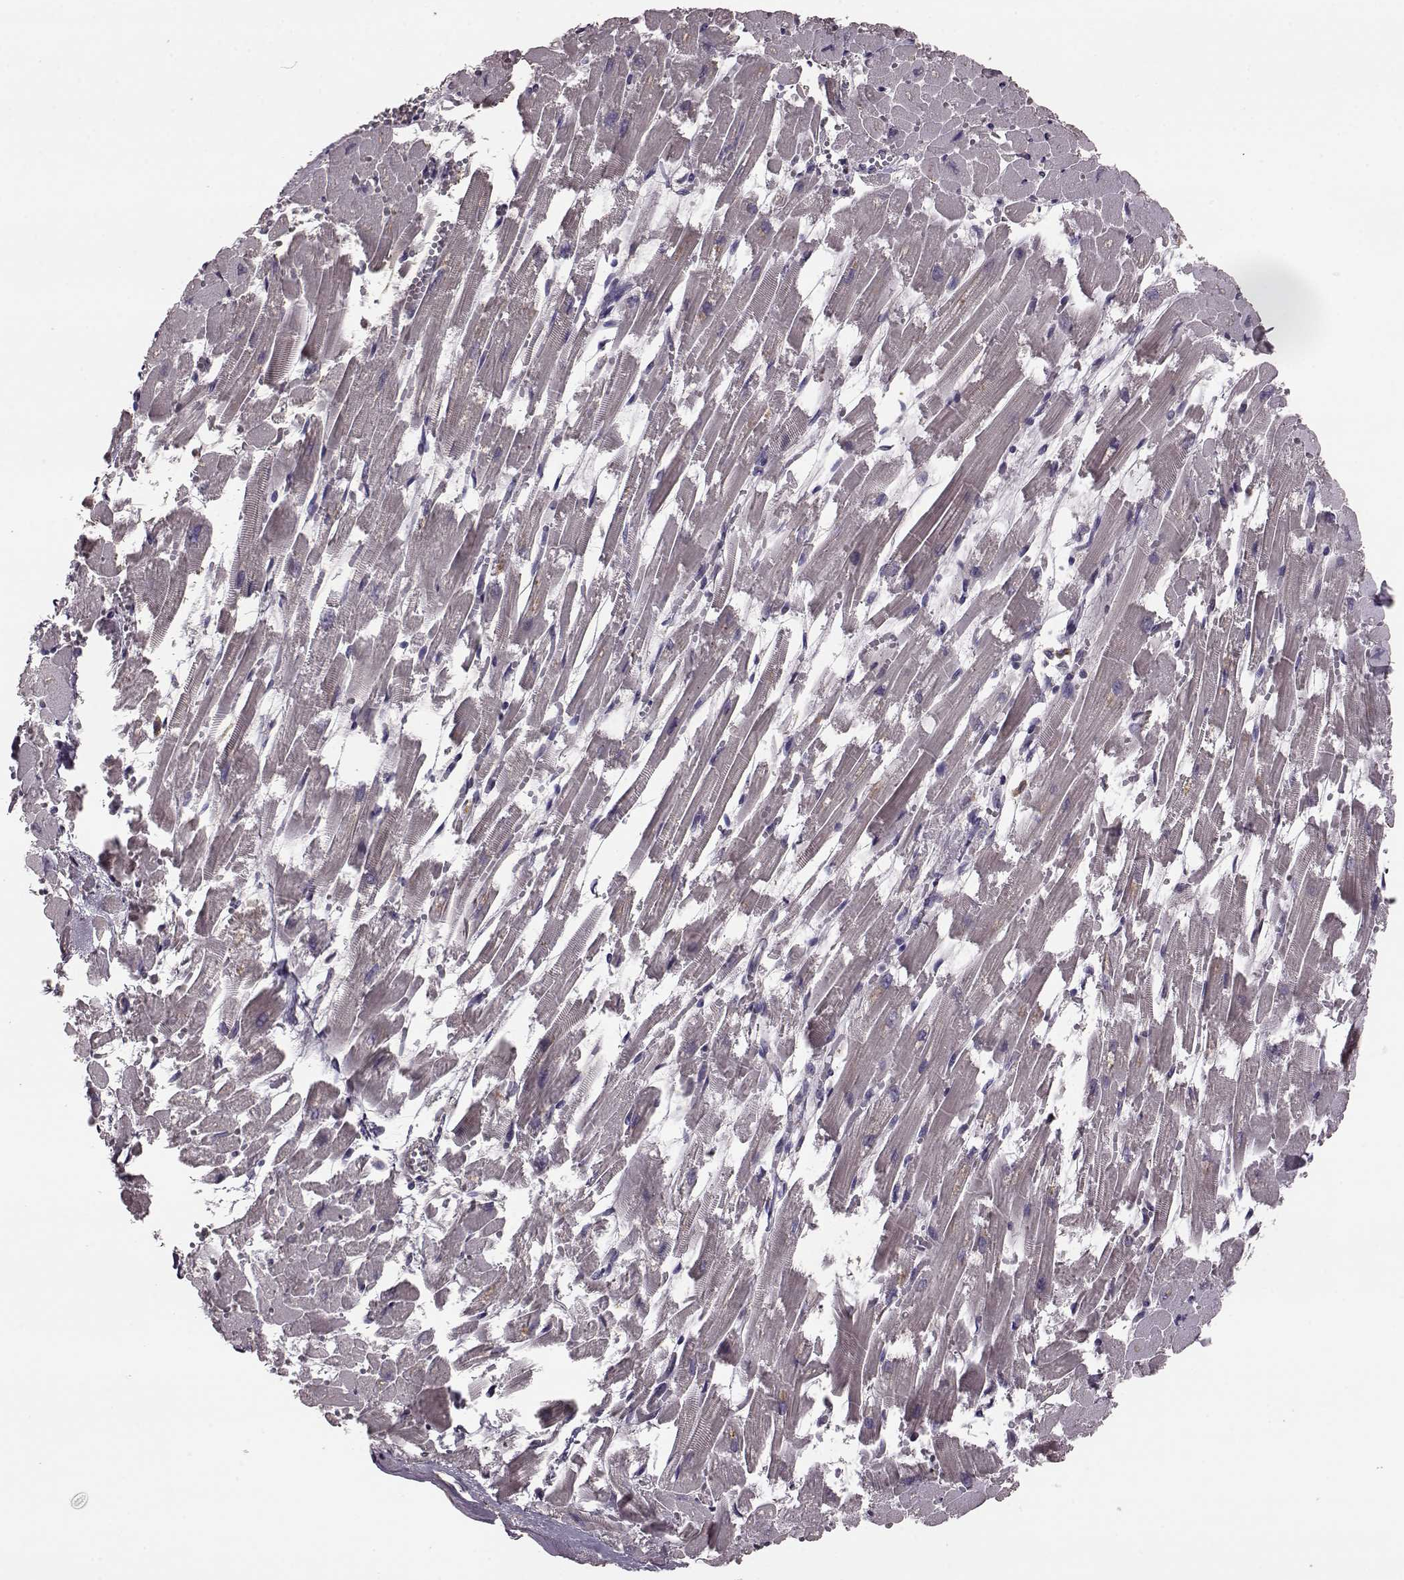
{"staining": {"intensity": "negative", "quantity": "none", "location": "none"}, "tissue": "heart muscle", "cell_type": "Cardiomyocytes", "image_type": "normal", "snomed": [{"axis": "morphology", "description": "Normal tissue, NOS"}, {"axis": "topography", "description": "Heart"}], "caption": "Image shows no significant protein positivity in cardiomyocytes of benign heart muscle.", "gene": "NTF3", "patient": {"sex": "female", "age": 52}}